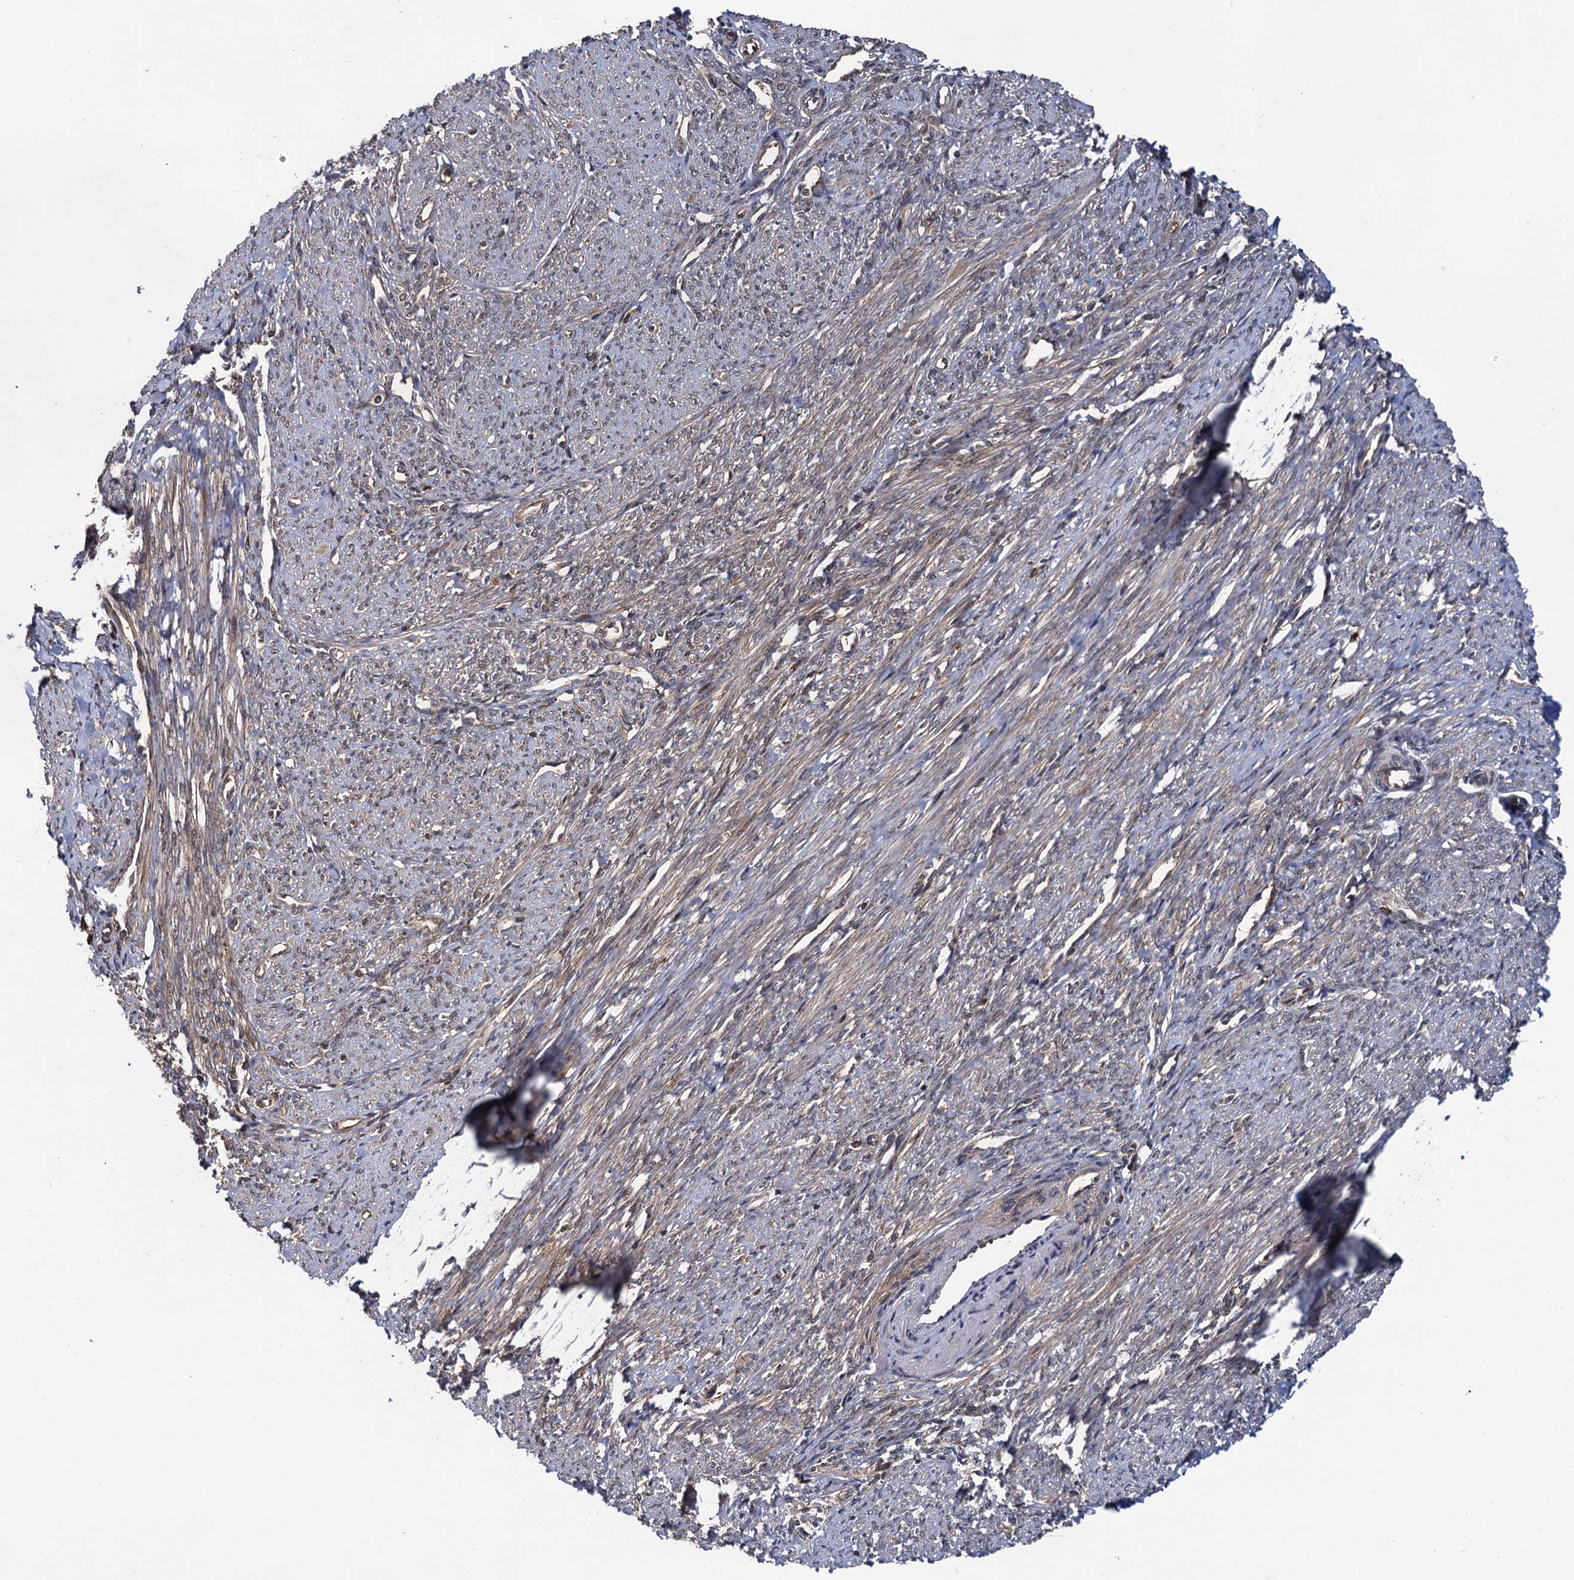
{"staining": {"intensity": "weak", "quantity": "25%-75%", "location": "cytoplasmic/membranous"}, "tissue": "smooth muscle", "cell_type": "Smooth muscle cells", "image_type": "normal", "snomed": [{"axis": "morphology", "description": "Normal tissue, NOS"}, {"axis": "topography", "description": "Smooth muscle"}, {"axis": "topography", "description": "Uterus"}], "caption": "High-magnification brightfield microscopy of unremarkable smooth muscle stained with DAB (brown) and counterstained with hematoxylin (blue). smooth muscle cells exhibit weak cytoplasmic/membranous expression is appreciated in about25%-75% of cells. The staining was performed using DAB, with brown indicating positive protein expression. Nuclei are stained blue with hematoxylin.", "gene": "SELENOP", "patient": {"sex": "female", "age": 59}}